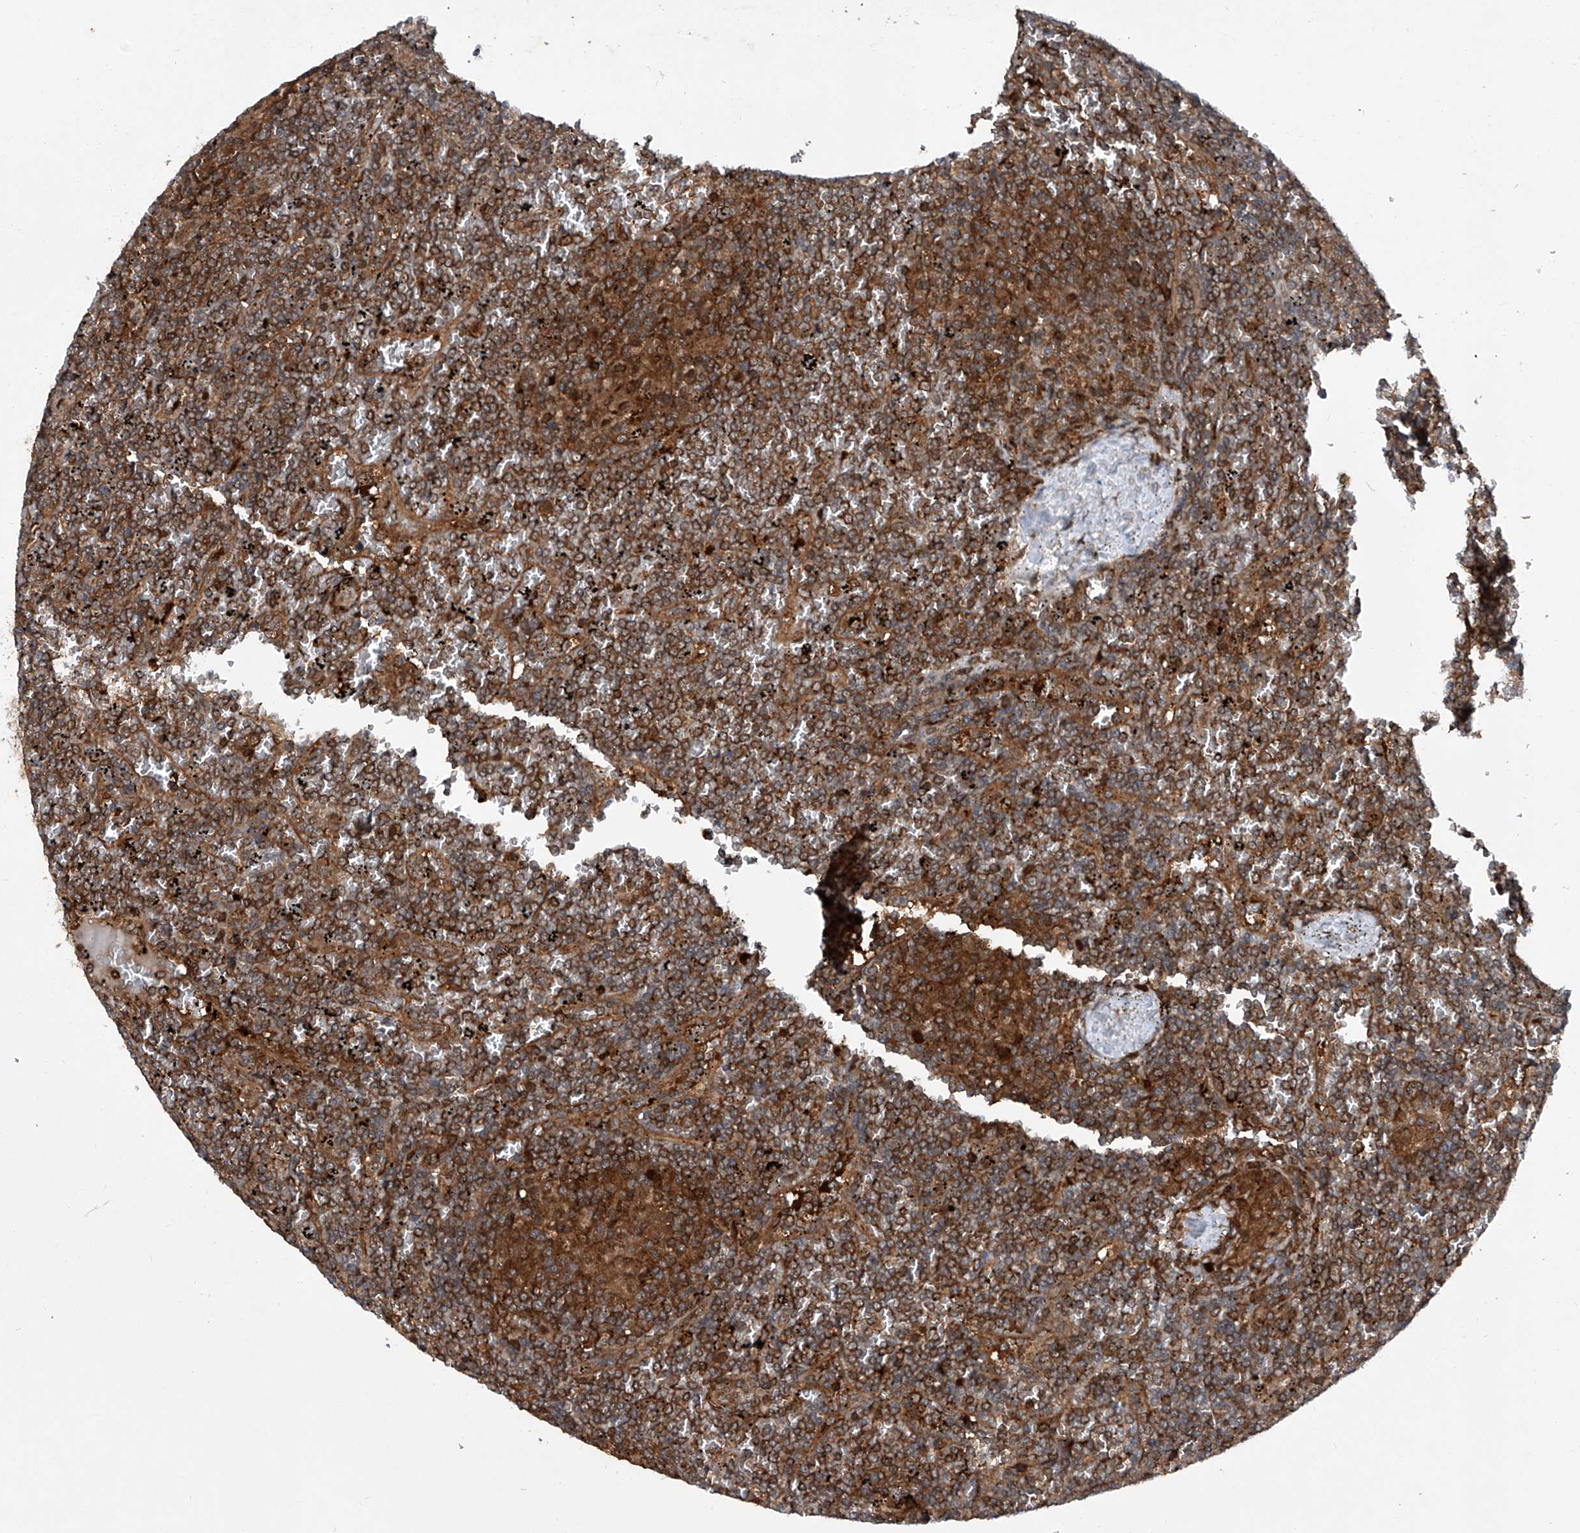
{"staining": {"intensity": "strong", "quantity": ">75%", "location": "cytoplasmic/membranous"}, "tissue": "lymphoma", "cell_type": "Tumor cells", "image_type": "cancer", "snomed": [{"axis": "morphology", "description": "Malignant lymphoma, non-Hodgkin's type, Low grade"}, {"axis": "topography", "description": "Spleen"}], "caption": "Protein staining by immunohistochemistry (IHC) displays strong cytoplasmic/membranous staining in about >75% of tumor cells in lymphoma.", "gene": "ASCC3", "patient": {"sex": "female", "age": 19}}